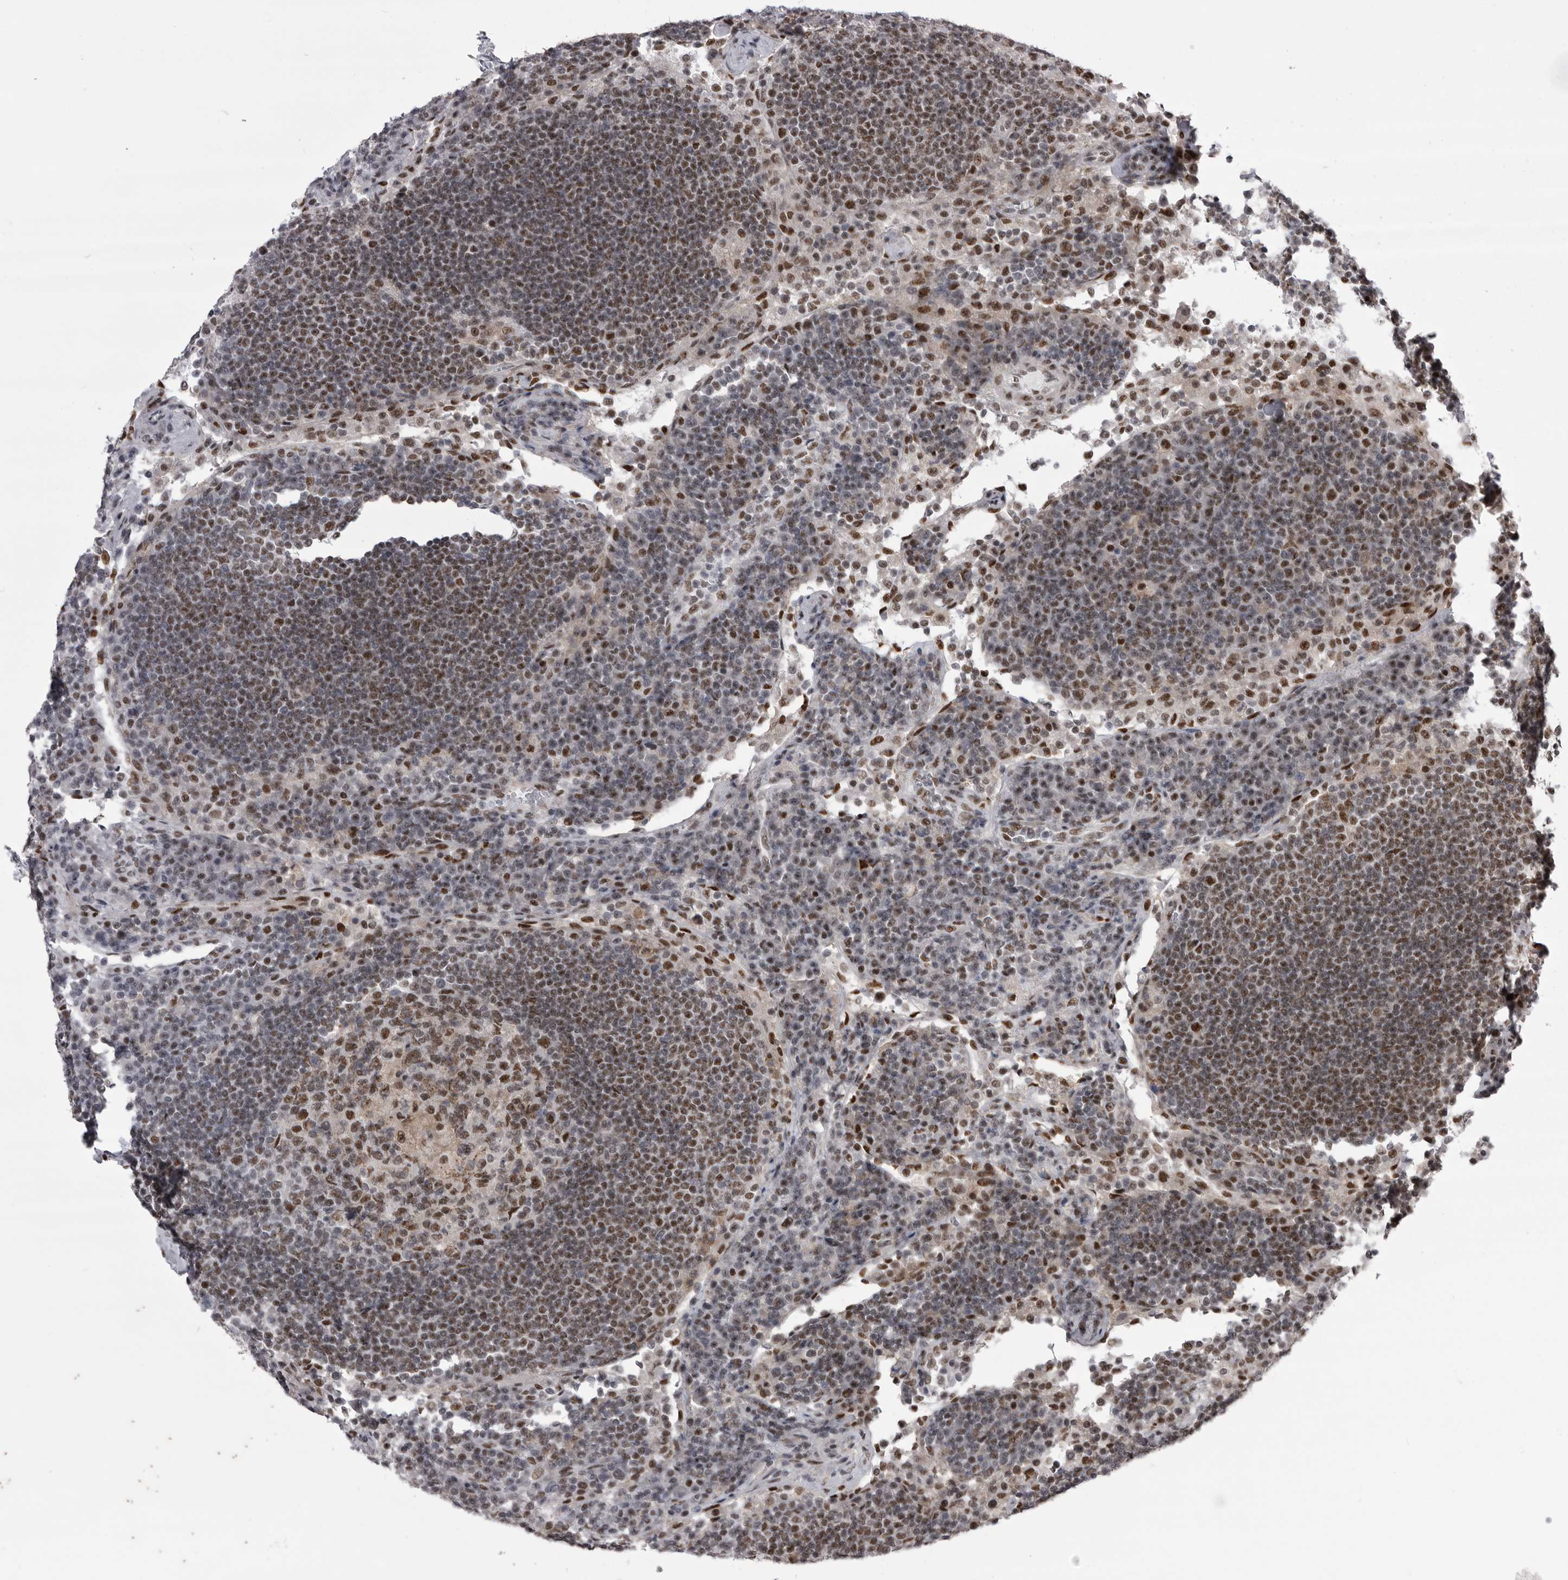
{"staining": {"intensity": "moderate", "quantity": ">75%", "location": "nuclear"}, "tissue": "lymph node", "cell_type": "Germinal center cells", "image_type": "normal", "snomed": [{"axis": "morphology", "description": "Normal tissue, NOS"}, {"axis": "topography", "description": "Lymph node"}], "caption": "Protein staining displays moderate nuclear staining in about >75% of germinal center cells in unremarkable lymph node.", "gene": "MEPCE", "patient": {"sex": "female", "age": 53}}